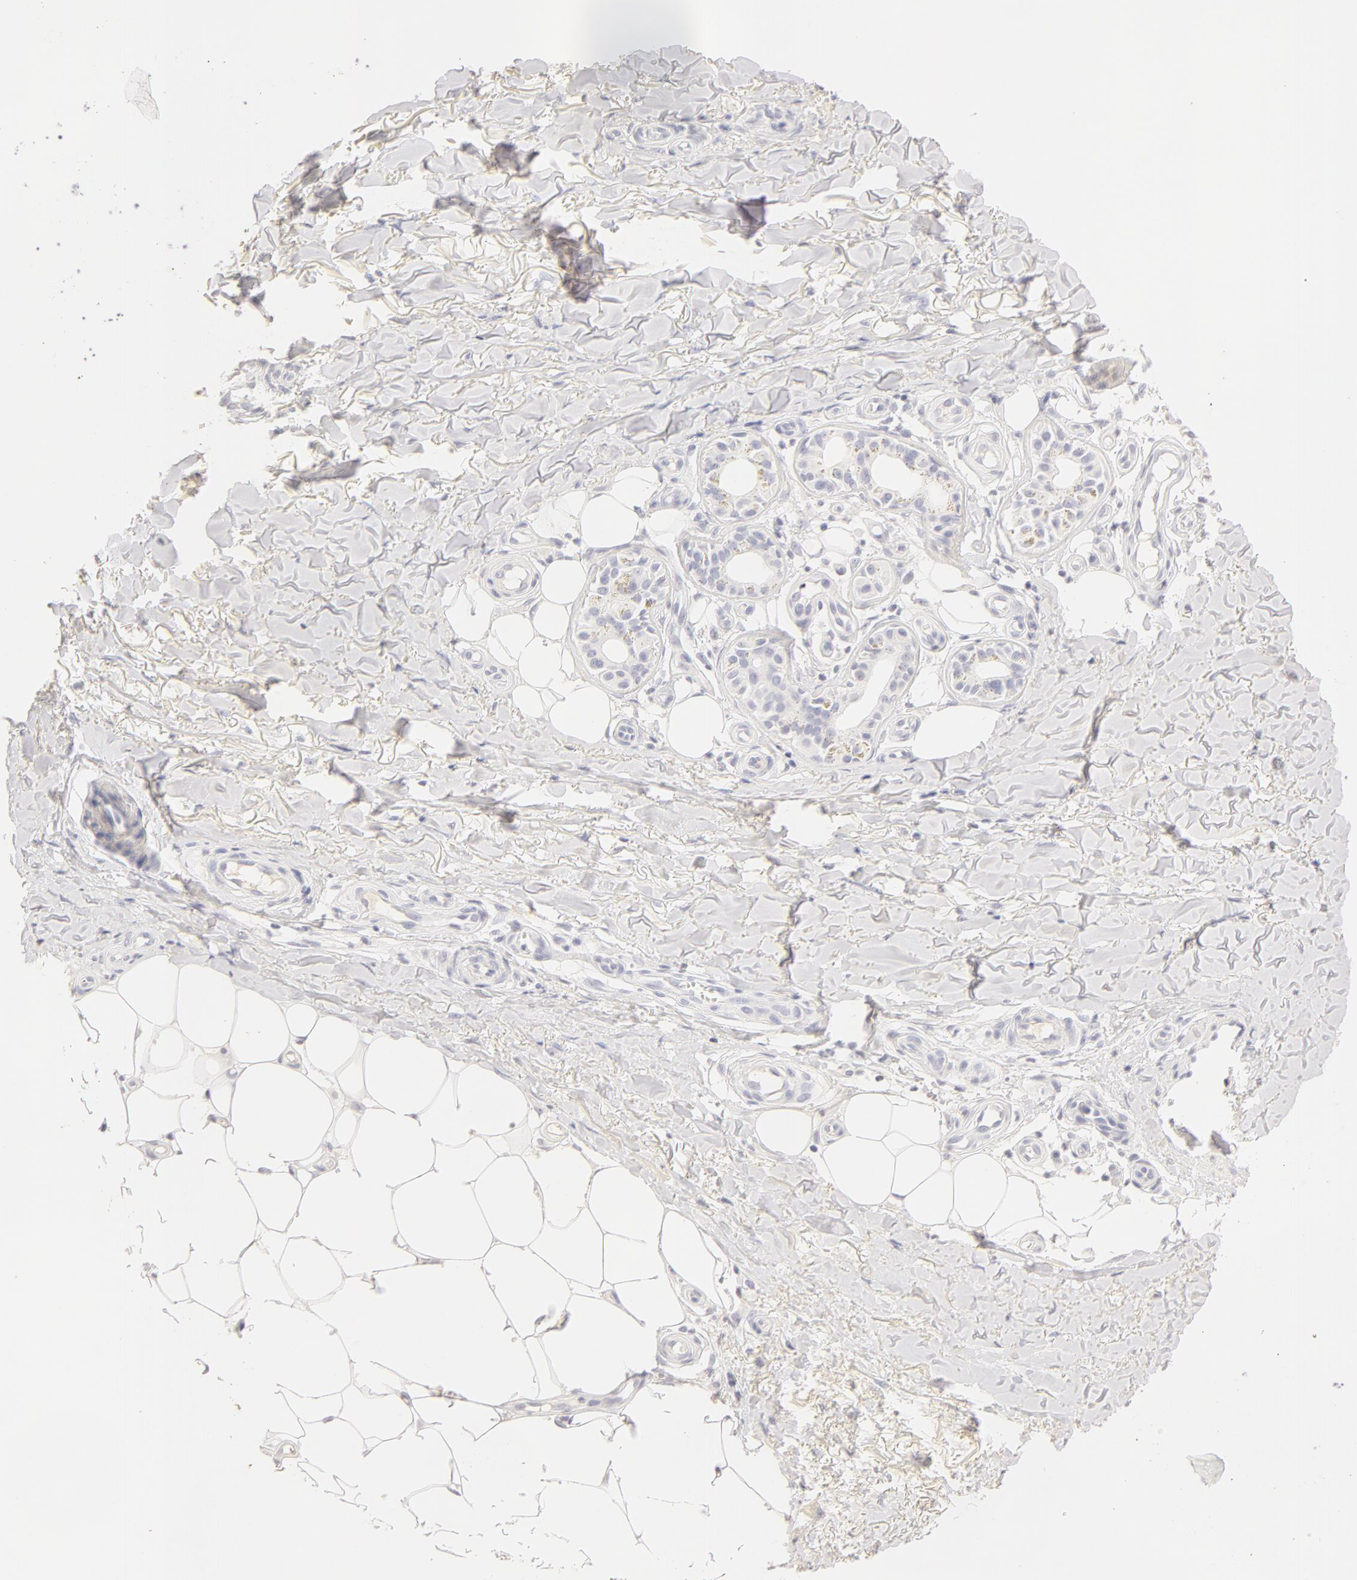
{"staining": {"intensity": "negative", "quantity": "none", "location": "none"}, "tissue": "skin cancer", "cell_type": "Tumor cells", "image_type": "cancer", "snomed": [{"axis": "morphology", "description": "Basal cell carcinoma"}, {"axis": "topography", "description": "Skin"}], "caption": "Tumor cells are negative for brown protein staining in basal cell carcinoma (skin).", "gene": "LGALS7B", "patient": {"sex": "male", "age": 81}}